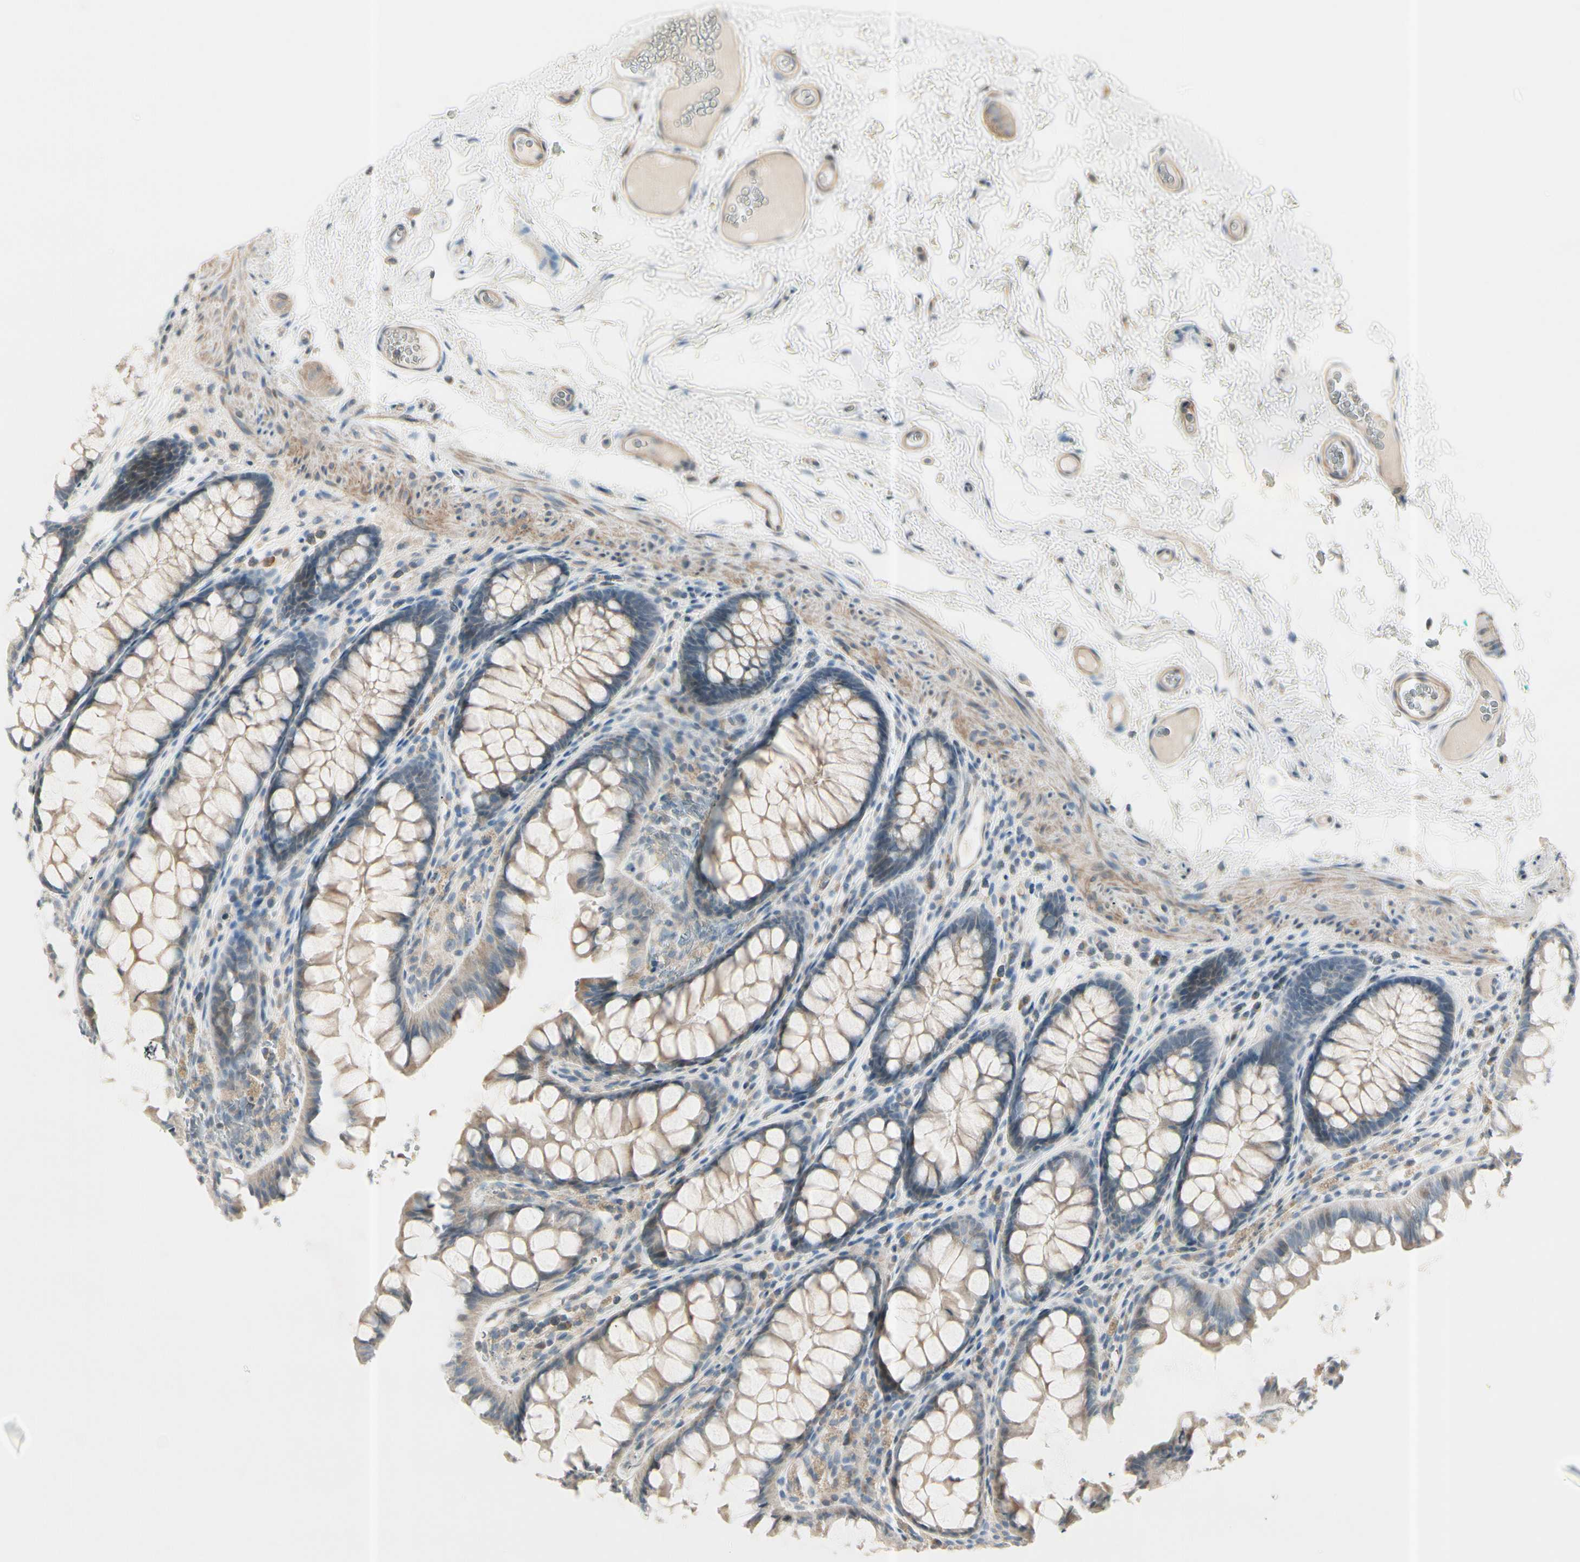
{"staining": {"intensity": "weak", "quantity": ">75%", "location": "cytoplasmic/membranous"}, "tissue": "colon", "cell_type": "Endothelial cells", "image_type": "normal", "snomed": [{"axis": "morphology", "description": "Normal tissue, NOS"}, {"axis": "topography", "description": "Colon"}], "caption": "The histopathology image shows immunohistochemical staining of benign colon. There is weak cytoplasmic/membranous positivity is appreciated in about >75% of endothelial cells.", "gene": "CYP2E1", "patient": {"sex": "female", "age": 55}}